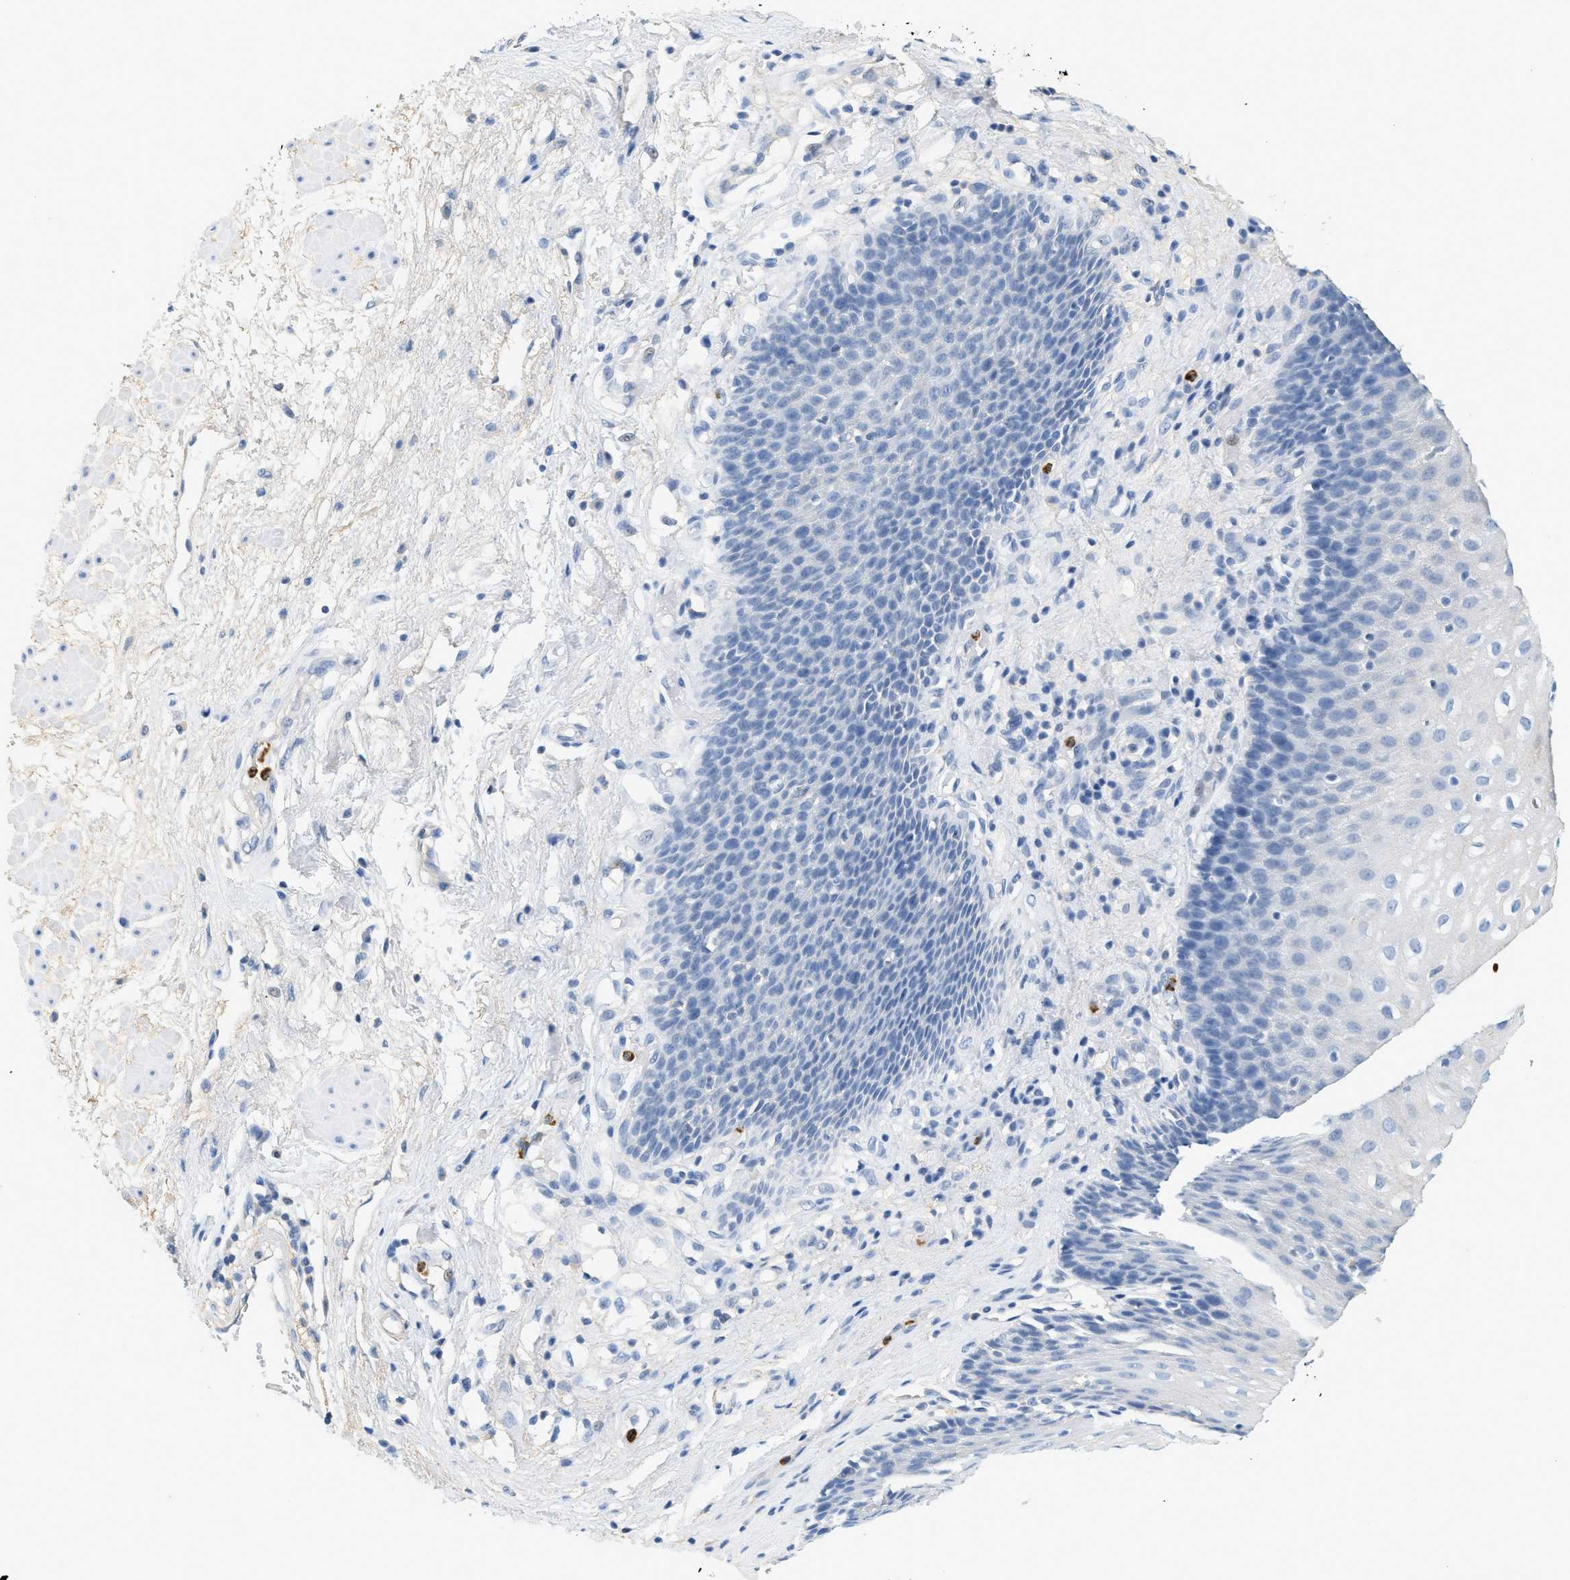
{"staining": {"intensity": "negative", "quantity": "none", "location": "none"}, "tissue": "esophagus", "cell_type": "Squamous epithelial cells", "image_type": "normal", "snomed": [{"axis": "morphology", "description": "Normal tissue, NOS"}, {"axis": "topography", "description": "Esophagus"}], "caption": "Immunohistochemistry (IHC) photomicrograph of unremarkable esophagus: human esophagus stained with DAB displays no significant protein expression in squamous epithelial cells.", "gene": "LCN2", "patient": {"sex": "male", "age": 48}}